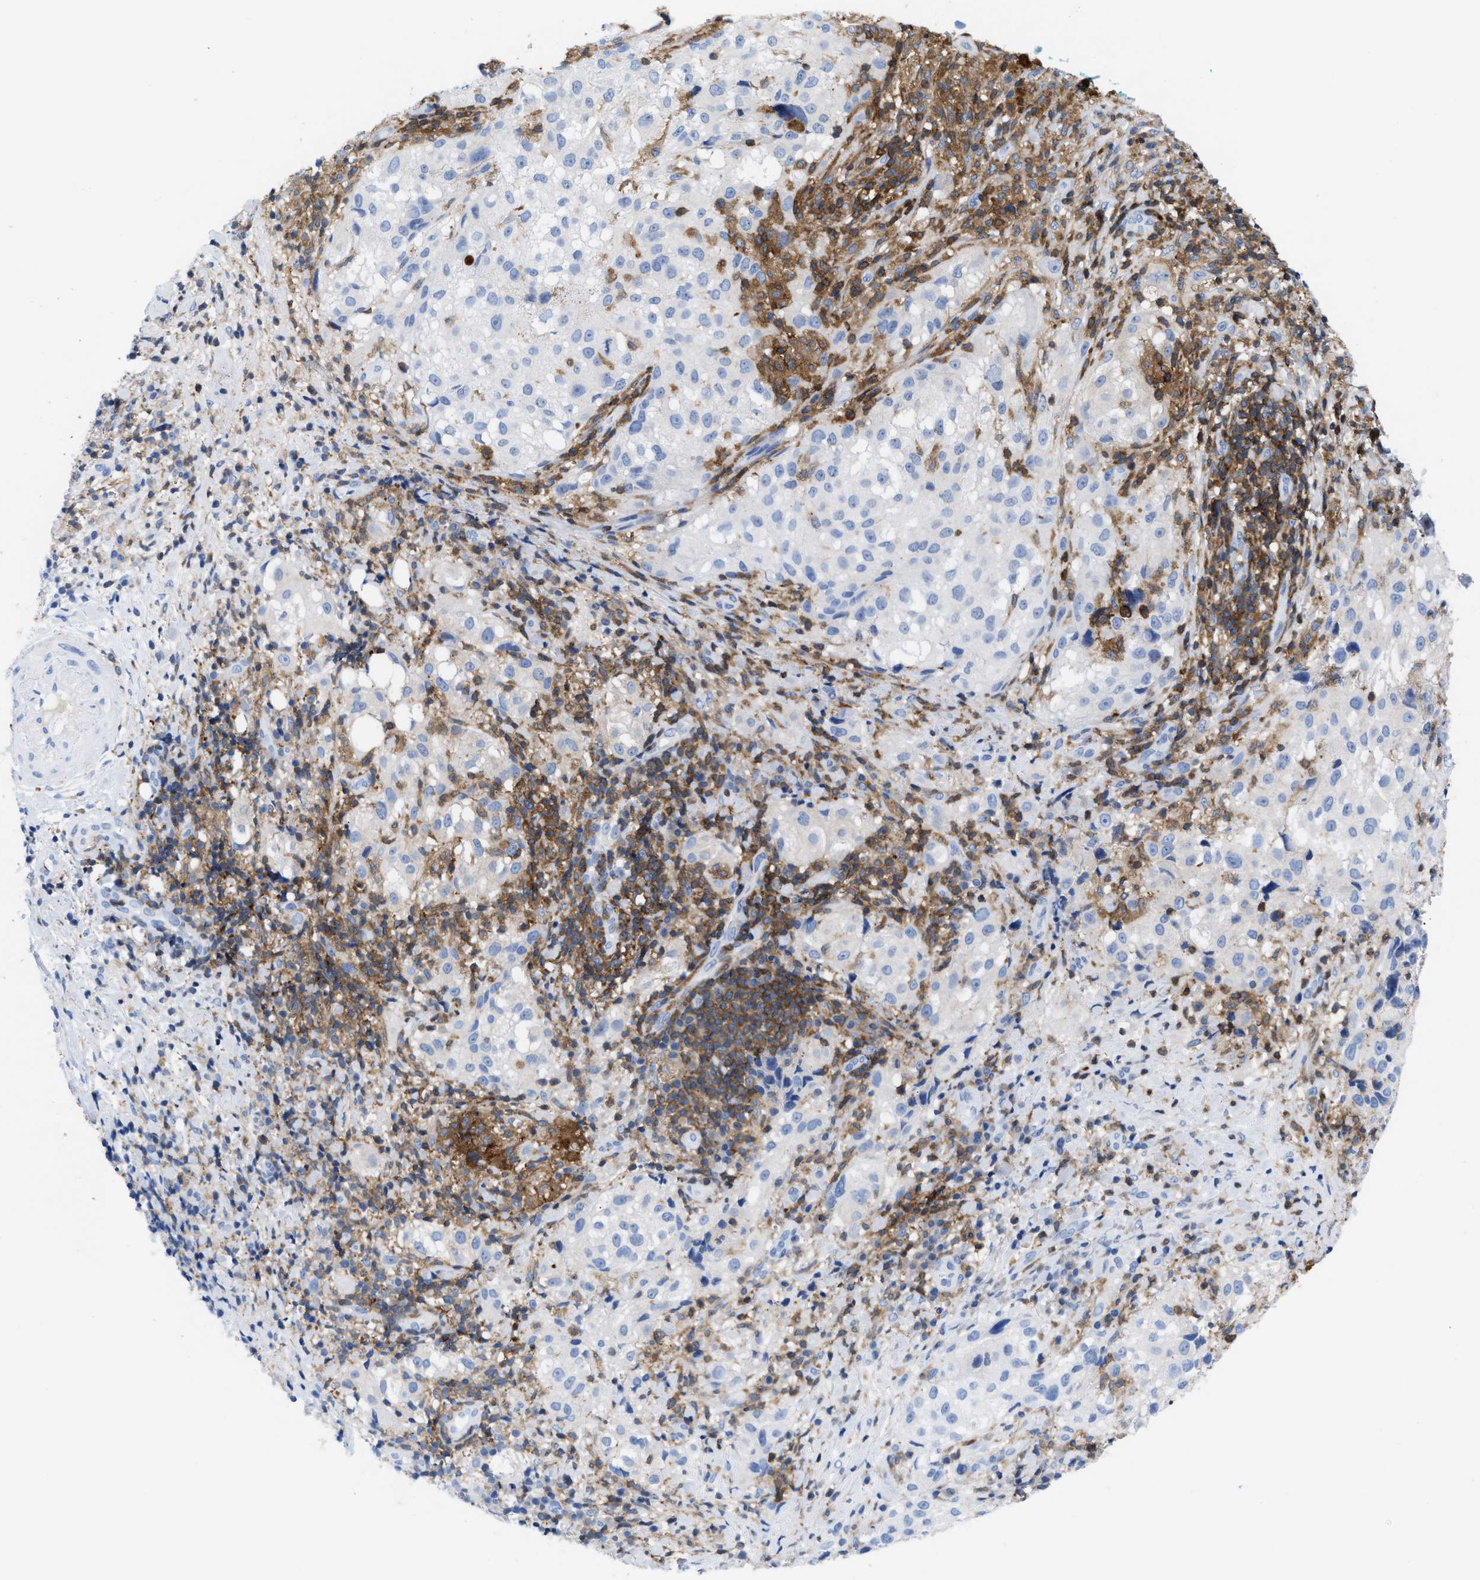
{"staining": {"intensity": "negative", "quantity": "none", "location": "none"}, "tissue": "melanoma", "cell_type": "Tumor cells", "image_type": "cancer", "snomed": [{"axis": "morphology", "description": "Necrosis, NOS"}, {"axis": "morphology", "description": "Malignant melanoma, NOS"}, {"axis": "topography", "description": "Skin"}], "caption": "An IHC histopathology image of malignant melanoma is shown. There is no staining in tumor cells of malignant melanoma. (Stains: DAB immunohistochemistry (IHC) with hematoxylin counter stain, Microscopy: brightfield microscopy at high magnification).", "gene": "LCP1", "patient": {"sex": "female", "age": 87}}